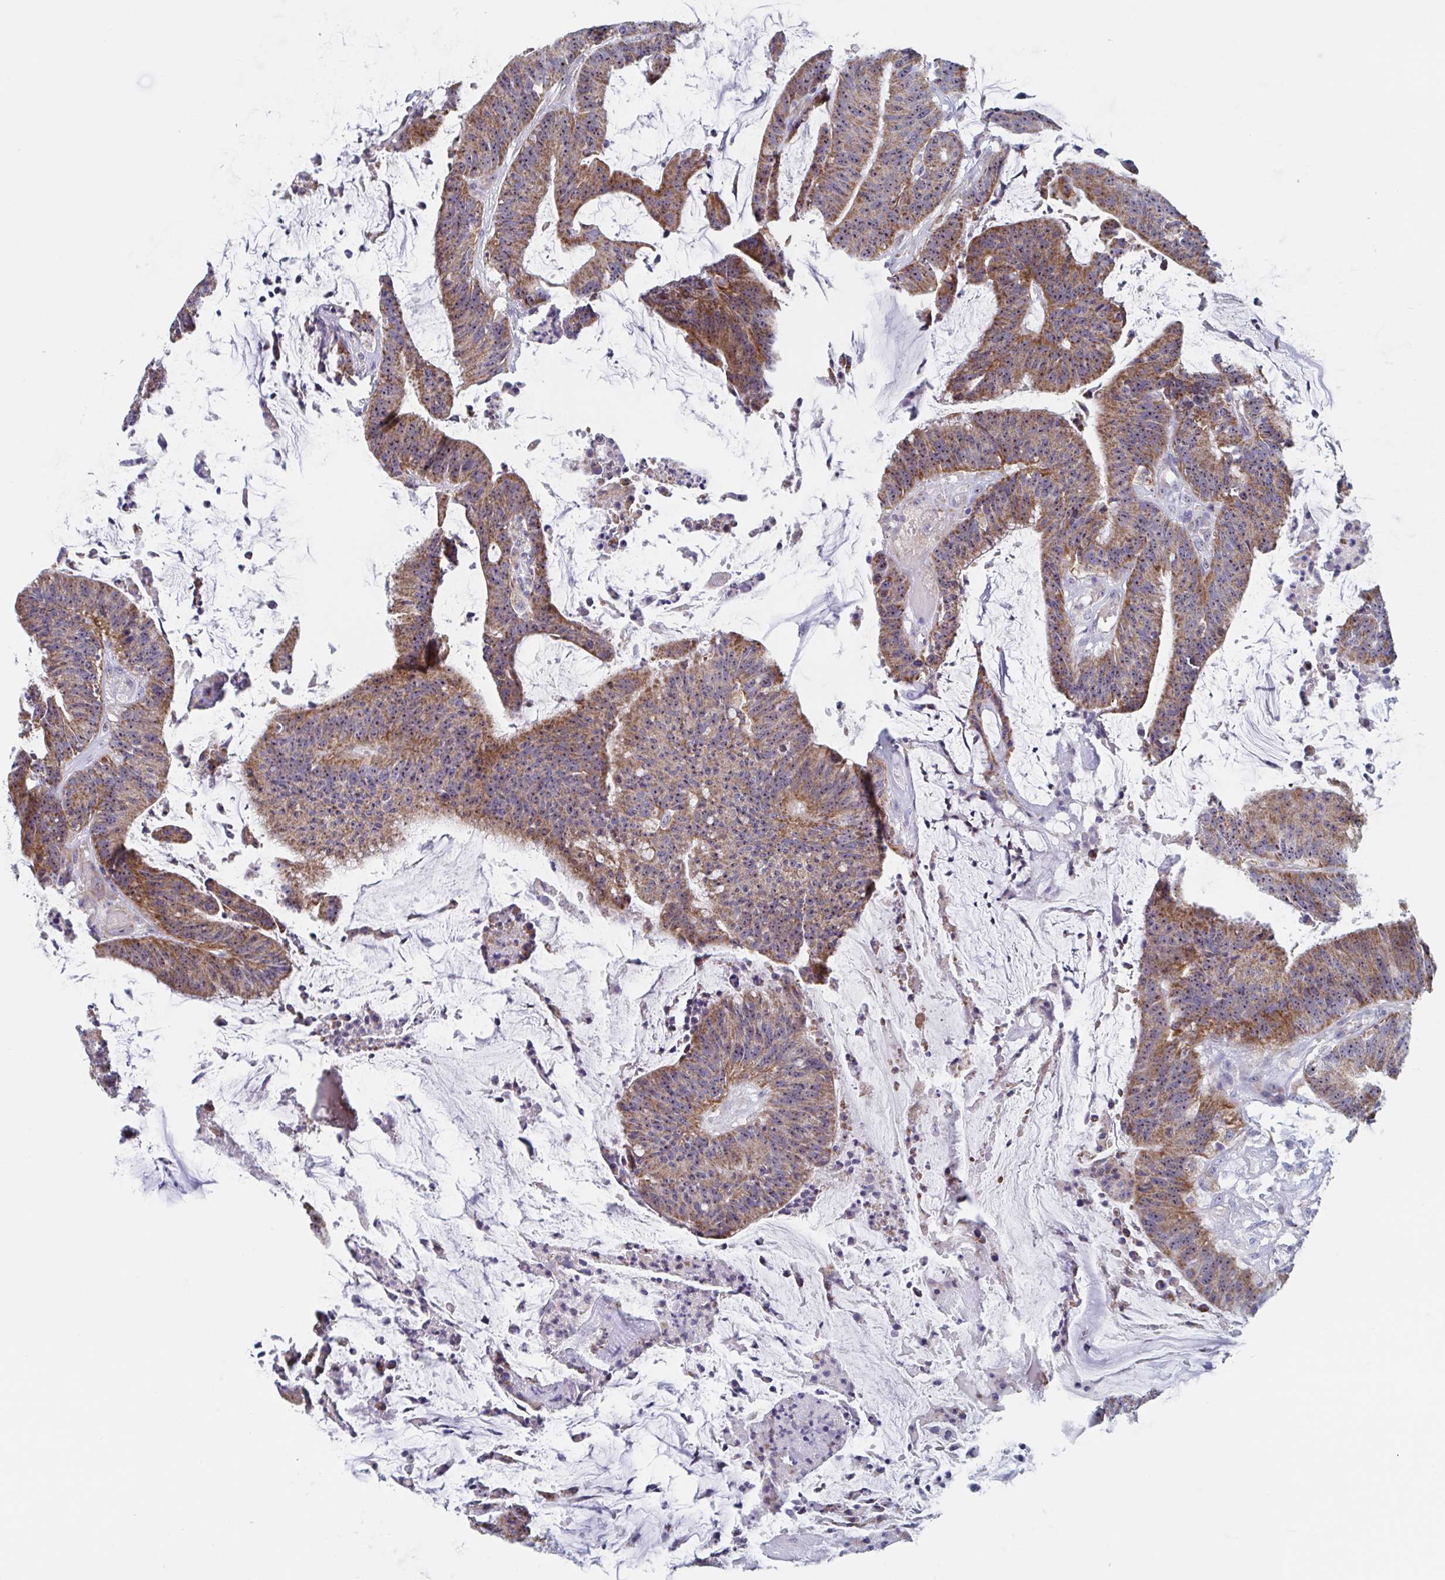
{"staining": {"intensity": "strong", "quantity": ">75%", "location": "cytoplasmic/membranous,nuclear"}, "tissue": "colorectal cancer", "cell_type": "Tumor cells", "image_type": "cancer", "snomed": [{"axis": "morphology", "description": "Adenocarcinoma, NOS"}, {"axis": "topography", "description": "Colon"}], "caption": "Immunohistochemistry (IHC) (DAB (3,3'-diaminobenzidine)) staining of human colorectal adenocarcinoma shows strong cytoplasmic/membranous and nuclear protein expression in approximately >75% of tumor cells. (Brightfield microscopy of DAB IHC at high magnification).", "gene": "MRPL53", "patient": {"sex": "female", "age": 78}}